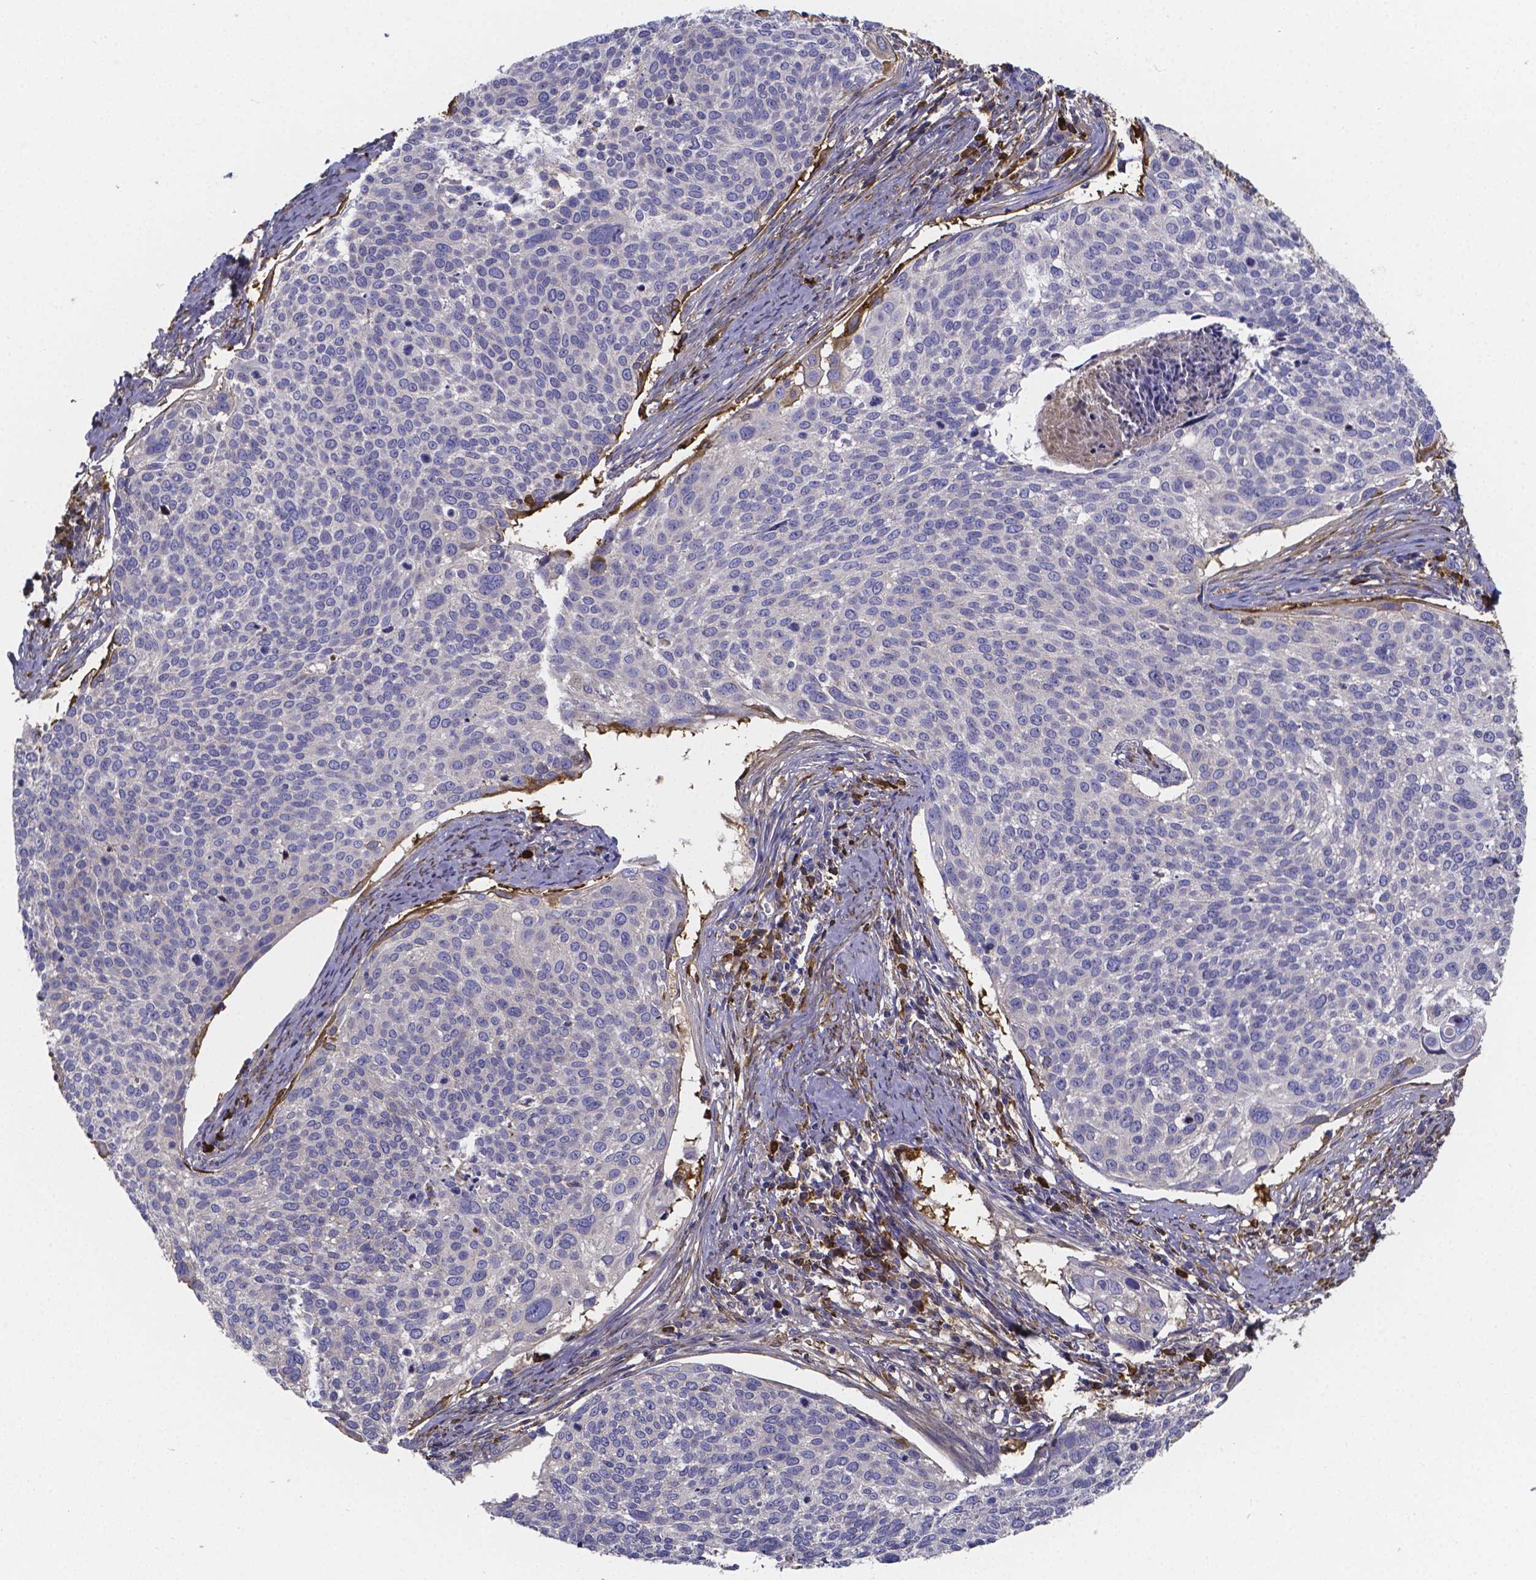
{"staining": {"intensity": "negative", "quantity": "none", "location": "none"}, "tissue": "cervical cancer", "cell_type": "Tumor cells", "image_type": "cancer", "snomed": [{"axis": "morphology", "description": "Squamous cell carcinoma, NOS"}, {"axis": "topography", "description": "Cervix"}], "caption": "Tumor cells show no significant positivity in cervical cancer (squamous cell carcinoma). (DAB immunohistochemistry (IHC) with hematoxylin counter stain).", "gene": "SFRP4", "patient": {"sex": "female", "age": 39}}